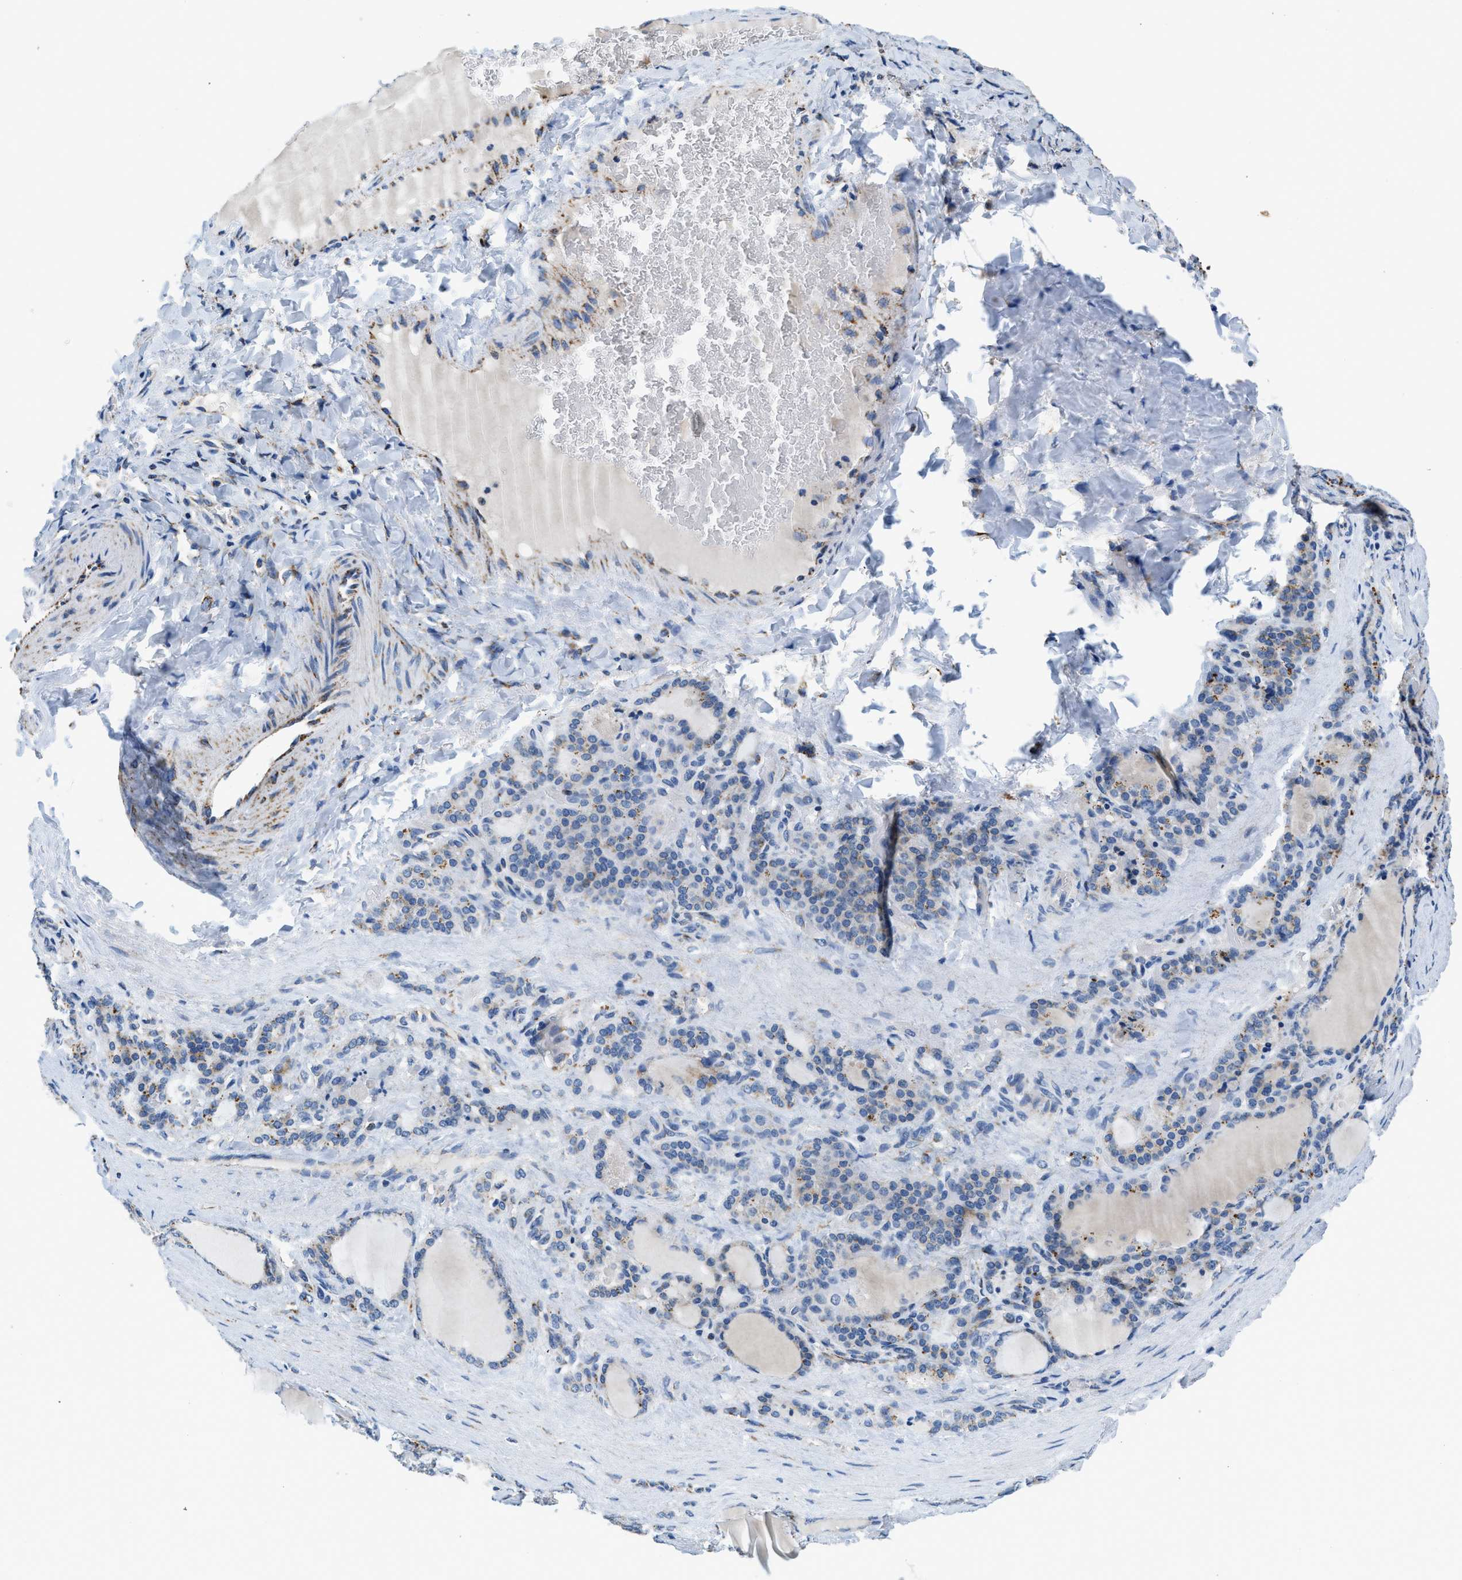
{"staining": {"intensity": "moderate", "quantity": "<25%", "location": "cytoplasmic/membranous"}, "tissue": "thyroid gland", "cell_type": "Glandular cells", "image_type": "normal", "snomed": [{"axis": "morphology", "description": "Normal tissue, NOS"}, {"axis": "topography", "description": "Thyroid gland"}], "caption": "Protein staining of normal thyroid gland demonstrates moderate cytoplasmic/membranous positivity in about <25% of glandular cells.", "gene": "SFXN1", "patient": {"sex": "female", "age": 28}}